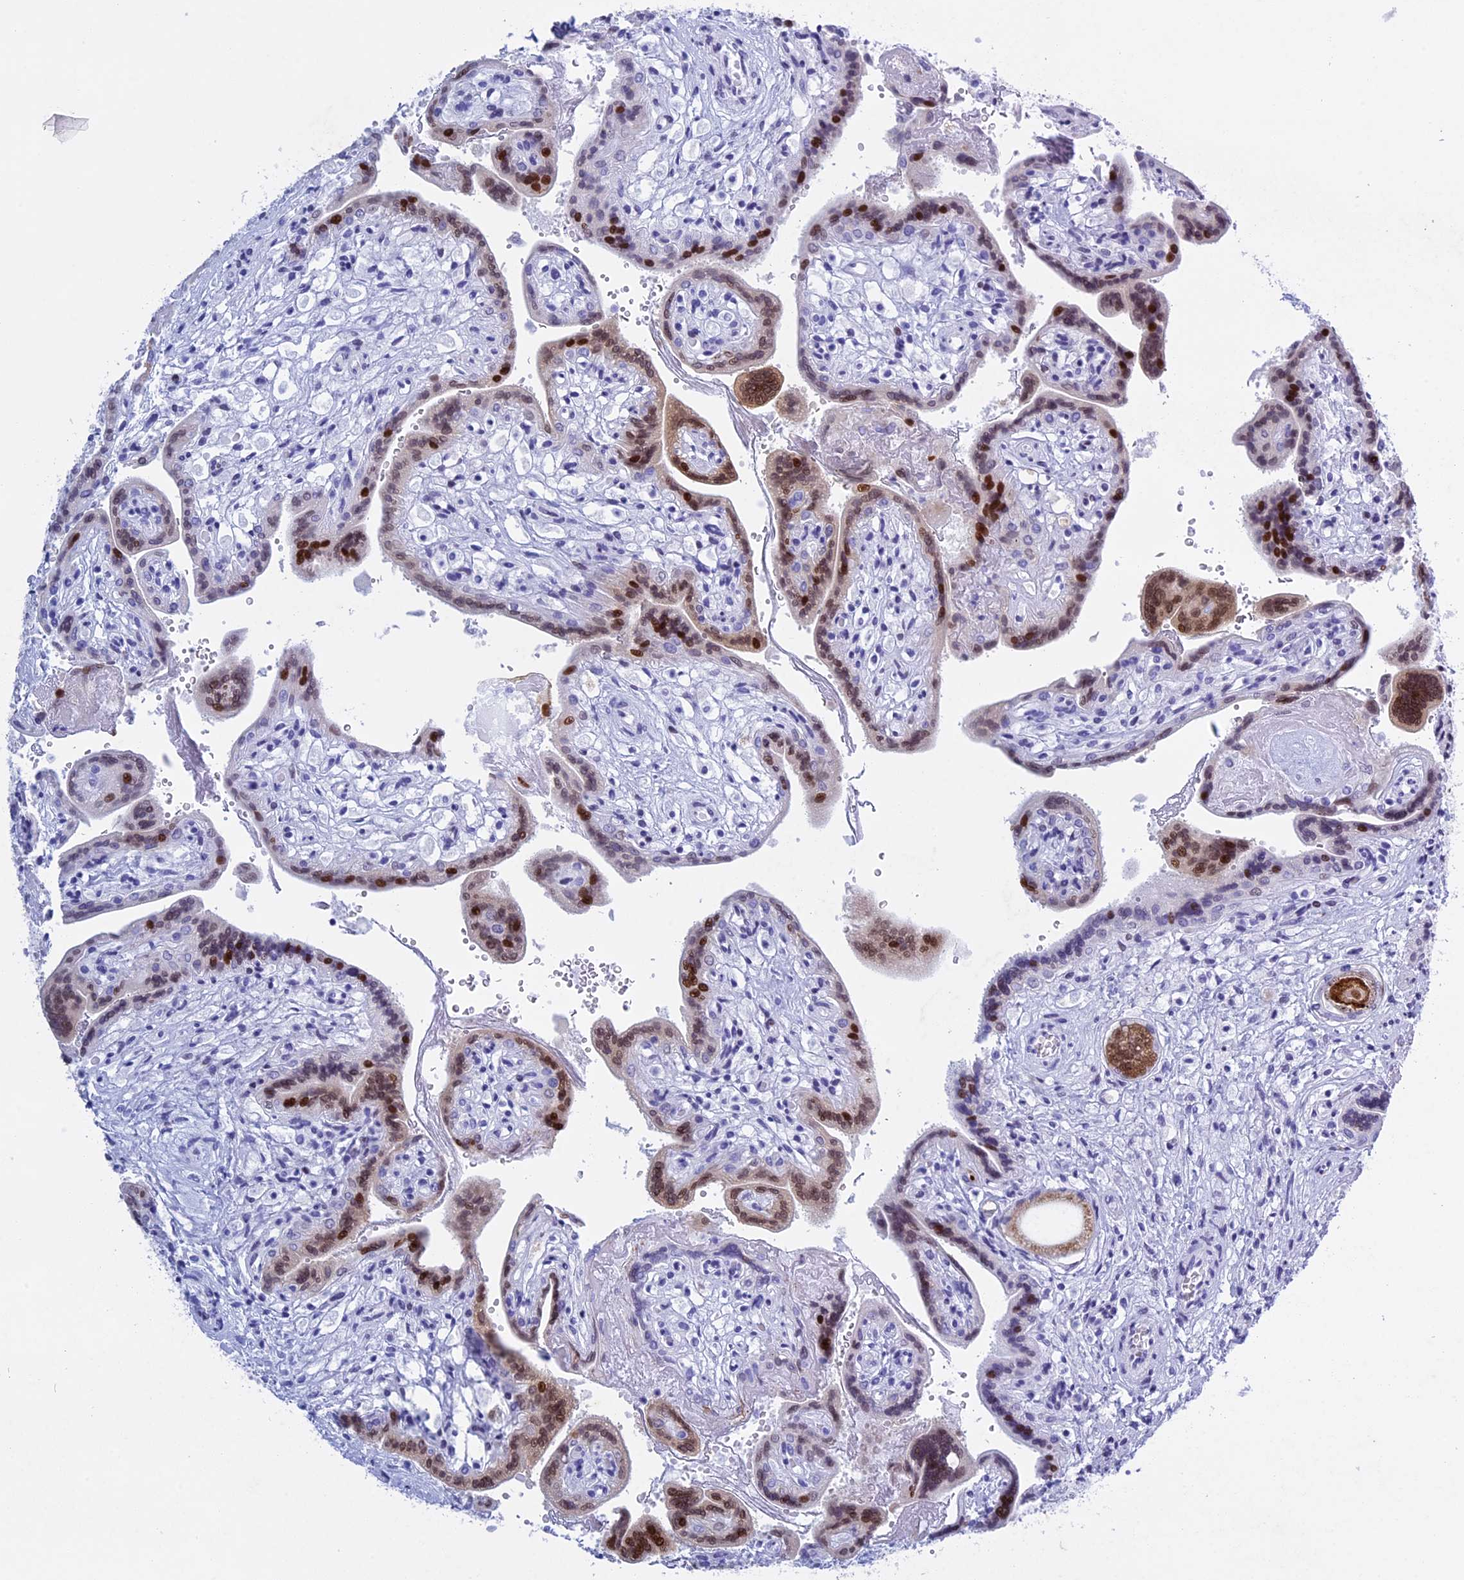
{"staining": {"intensity": "strong", "quantity": "<25%", "location": "nuclear"}, "tissue": "placenta", "cell_type": "Trophoblastic cells", "image_type": "normal", "snomed": [{"axis": "morphology", "description": "Normal tissue, NOS"}, {"axis": "topography", "description": "Placenta"}], "caption": "Brown immunohistochemical staining in benign human placenta shows strong nuclear expression in about <25% of trophoblastic cells.", "gene": "KCTD21", "patient": {"sex": "female", "age": 37}}